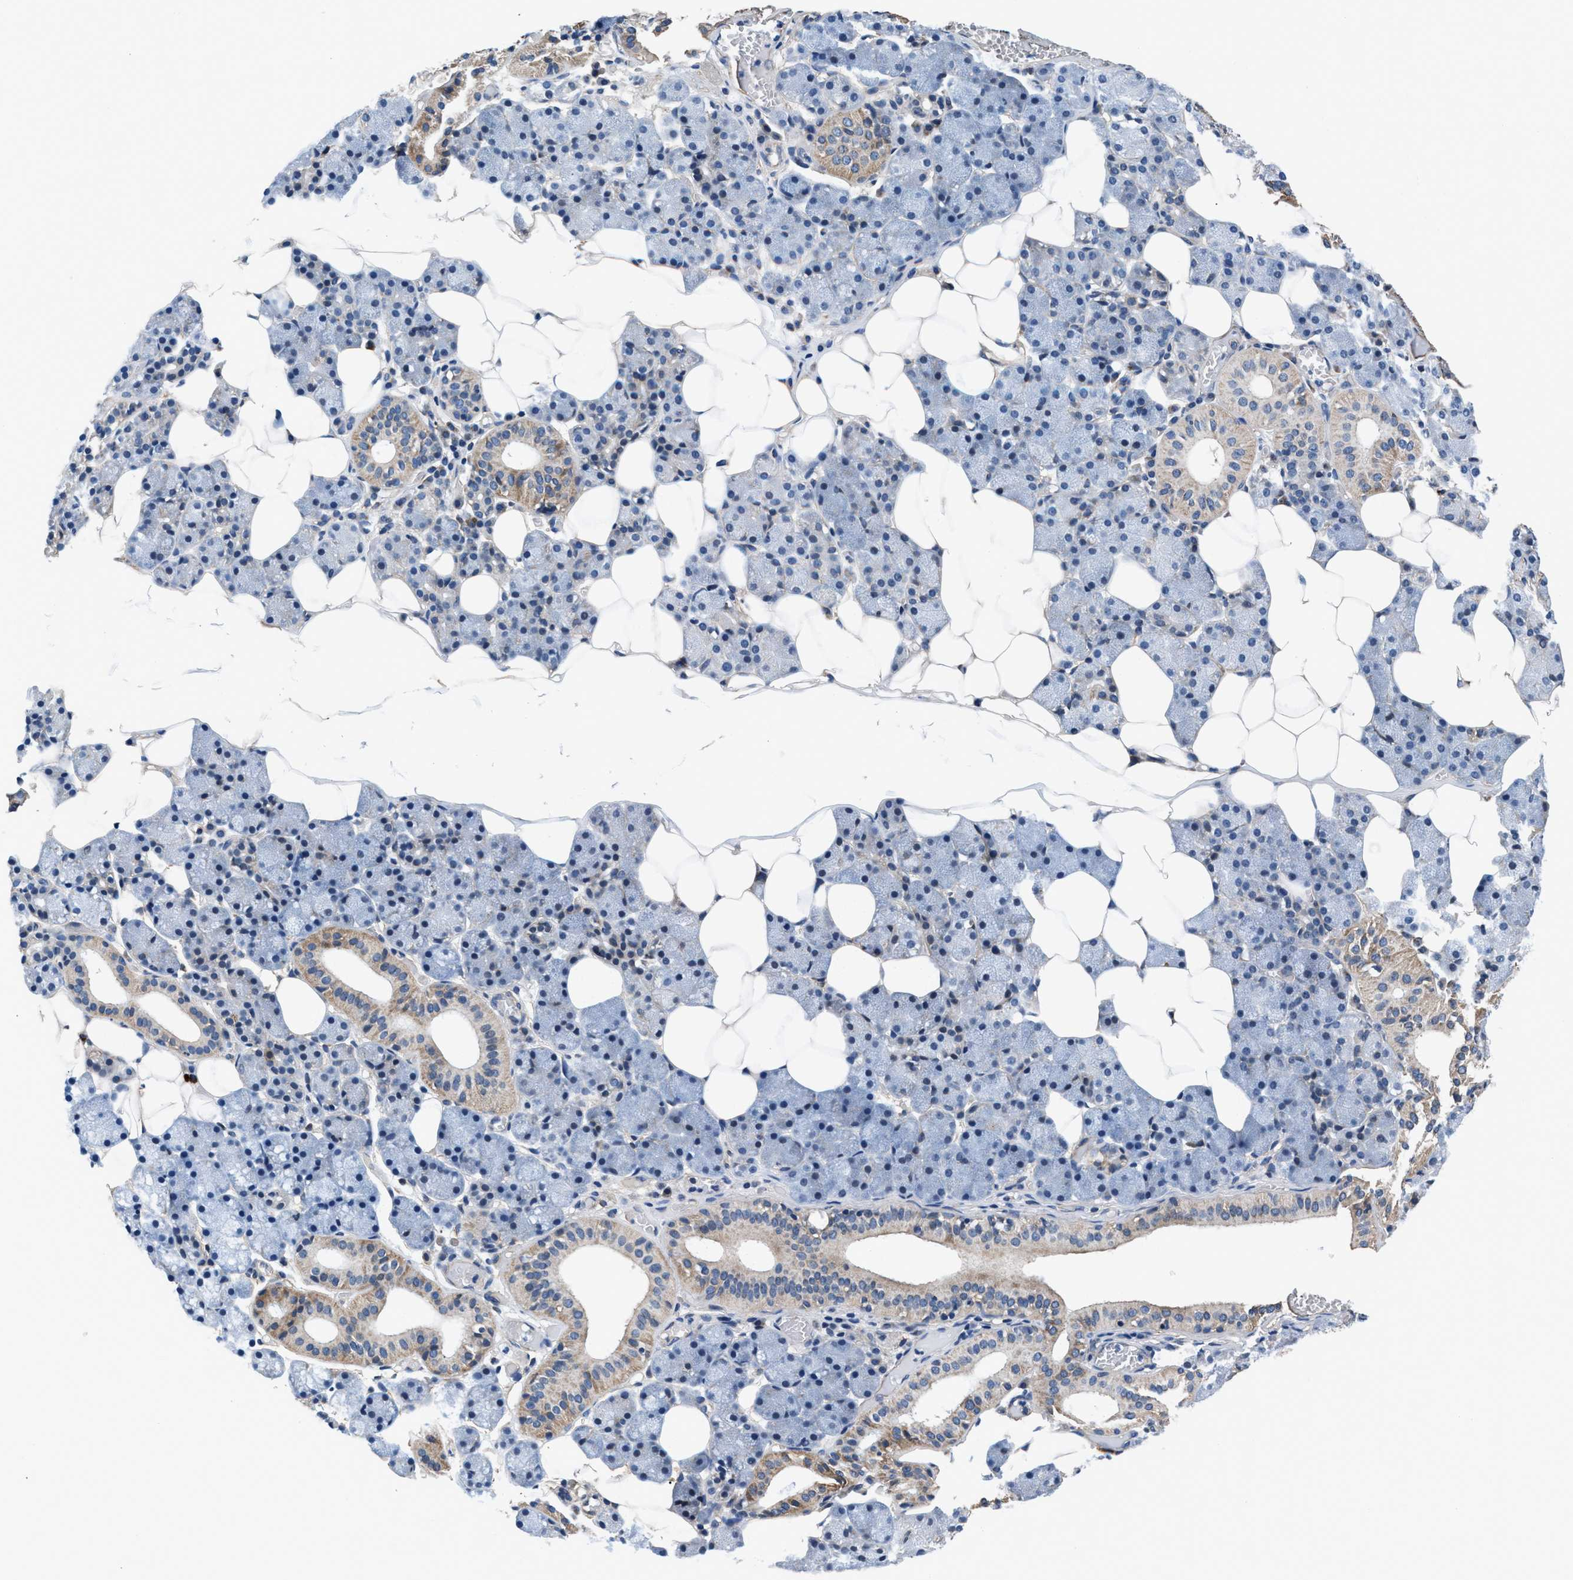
{"staining": {"intensity": "moderate", "quantity": "<25%", "location": "cytoplasmic/membranous"}, "tissue": "salivary gland", "cell_type": "Glandular cells", "image_type": "normal", "snomed": [{"axis": "morphology", "description": "Normal tissue, NOS"}, {"axis": "topography", "description": "Salivary gland"}], "caption": "Immunohistochemical staining of unremarkable human salivary gland displays low levels of moderate cytoplasmic/membranous staining in about <25% of glandular cells. The staining is performed using DAB (3,3'-diaminobenzidine) brown chromogen to label protein expression. The nuclei are counter-stained blue using hematoxylin.", "gene": "NKTR", "patient": {"sex": "female", "age": 33}}